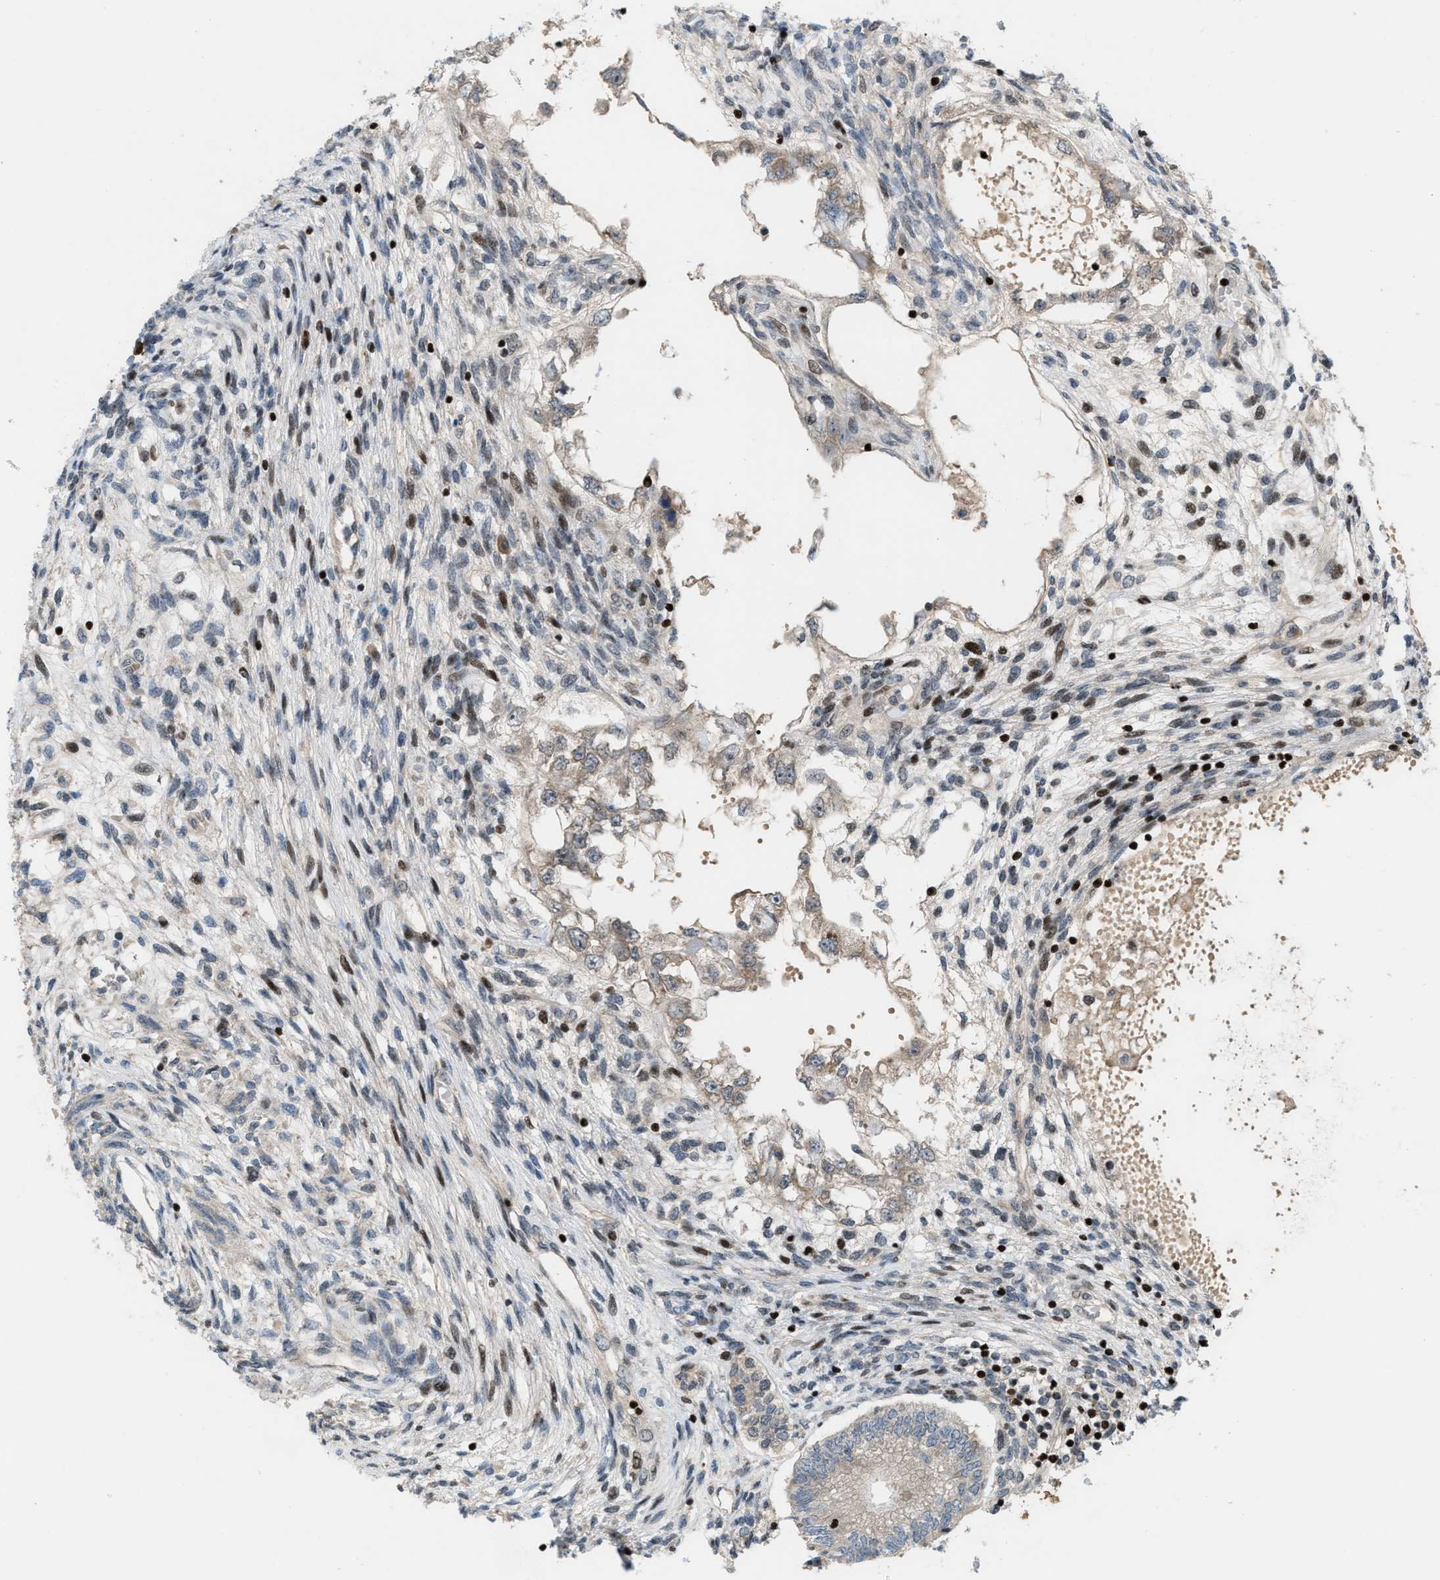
{"staining": {"intensity": "weak", "quantity": "<25%", "location": "cytoplasmic/membranous"}, "tissue": "testis cancer", "cell_type": "Tumor cells", "image_type": "cancer", "snomed": [{"axis": "morphology", "description": "Seminoma, NOS"}, {"axis": "topography", "description": "Testis"}], "caption": "Testis cancer was stained to show a protein in brown. There is no significant expression in tumor cells.", "gene": "ZNF276", "patient": {"sex": "male", "age": 28}}